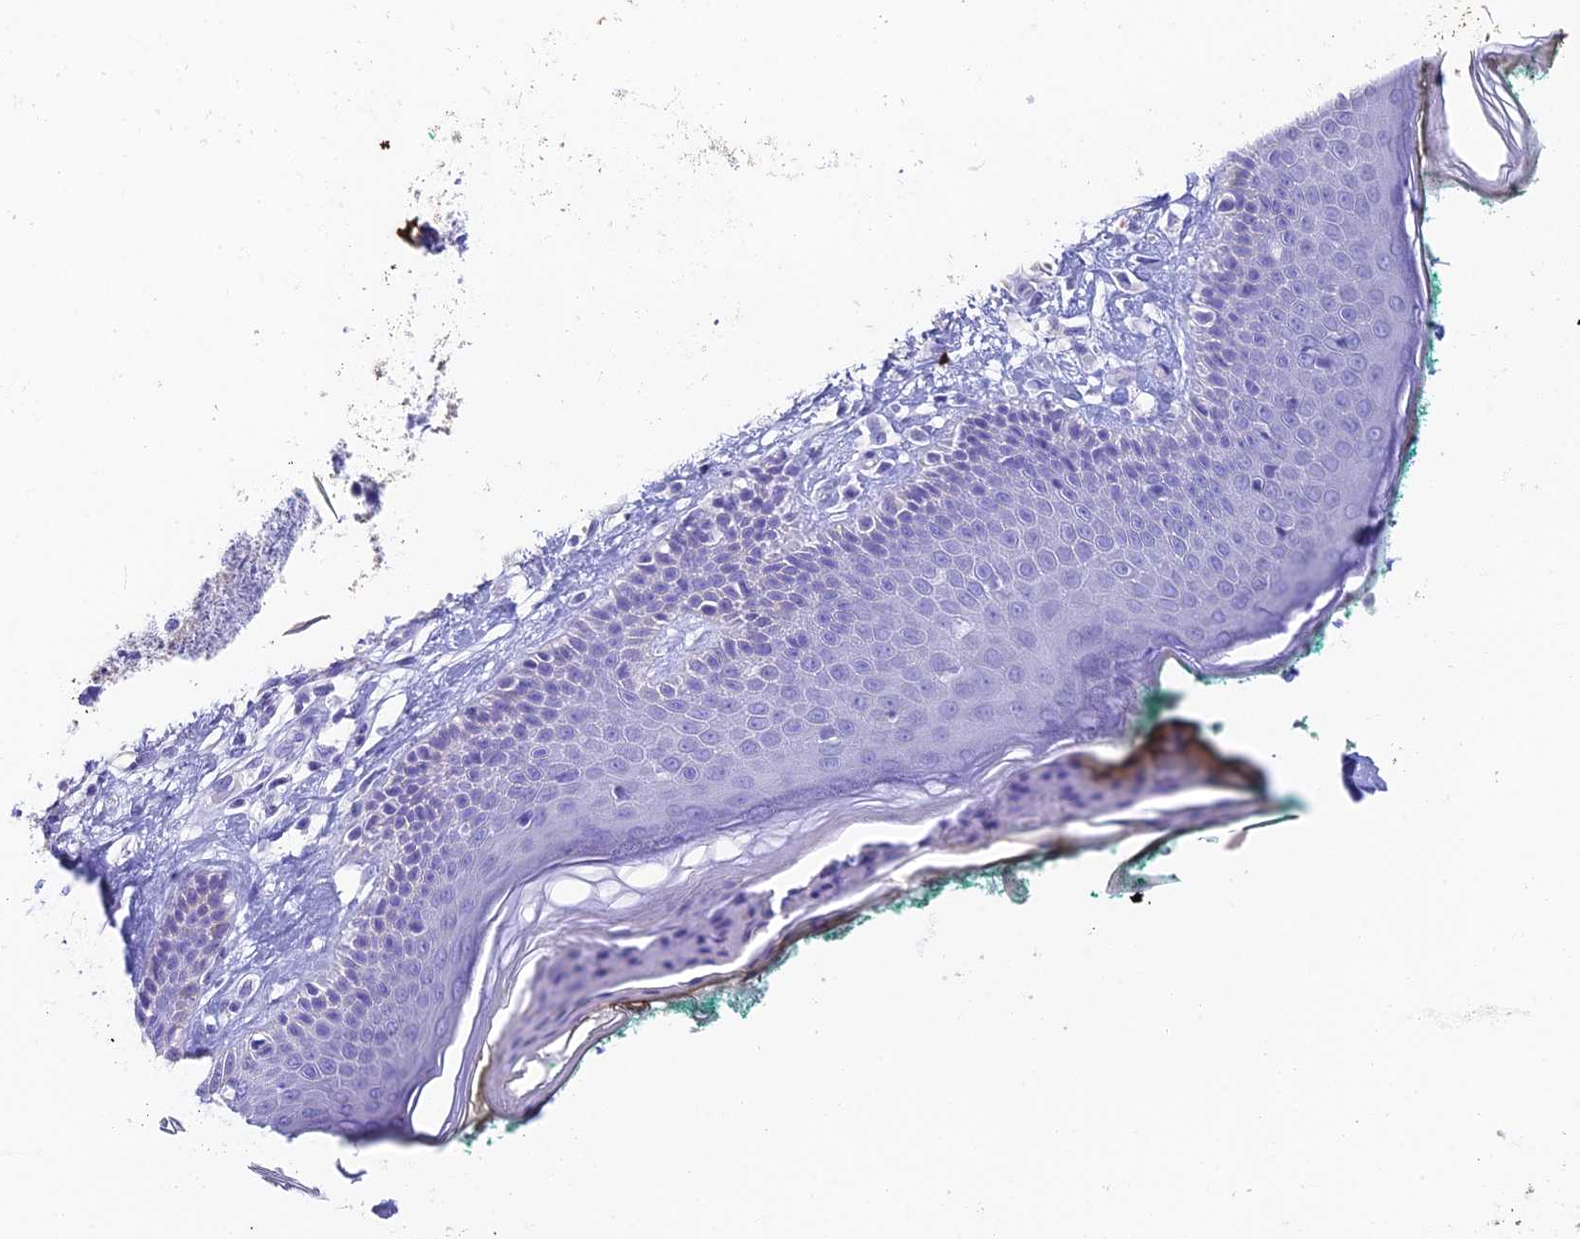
{"staining": {"intensity": "negative", "quantity": "none", "location": "none"}, "tissue": "skin", "cell_type": "Fibroblasts", "image_type": "normal", "snomed": [{"axis": "morphology", "description": "Normal tissue, NOS"}, {"axis": "morphology", "description": "Malignant melanoma, NOS"}, {"axis": "topography", "description": "Skin"}], "caption": "Immunohistochemistry micrograph of benign skin: human skin stained with DAB (3,3'-diaminobenzidine) reveals no significant protein positivity in fibroblasts.", "gene": "ADAMTS13", "patient": {"sex": "male", "age": 62}}